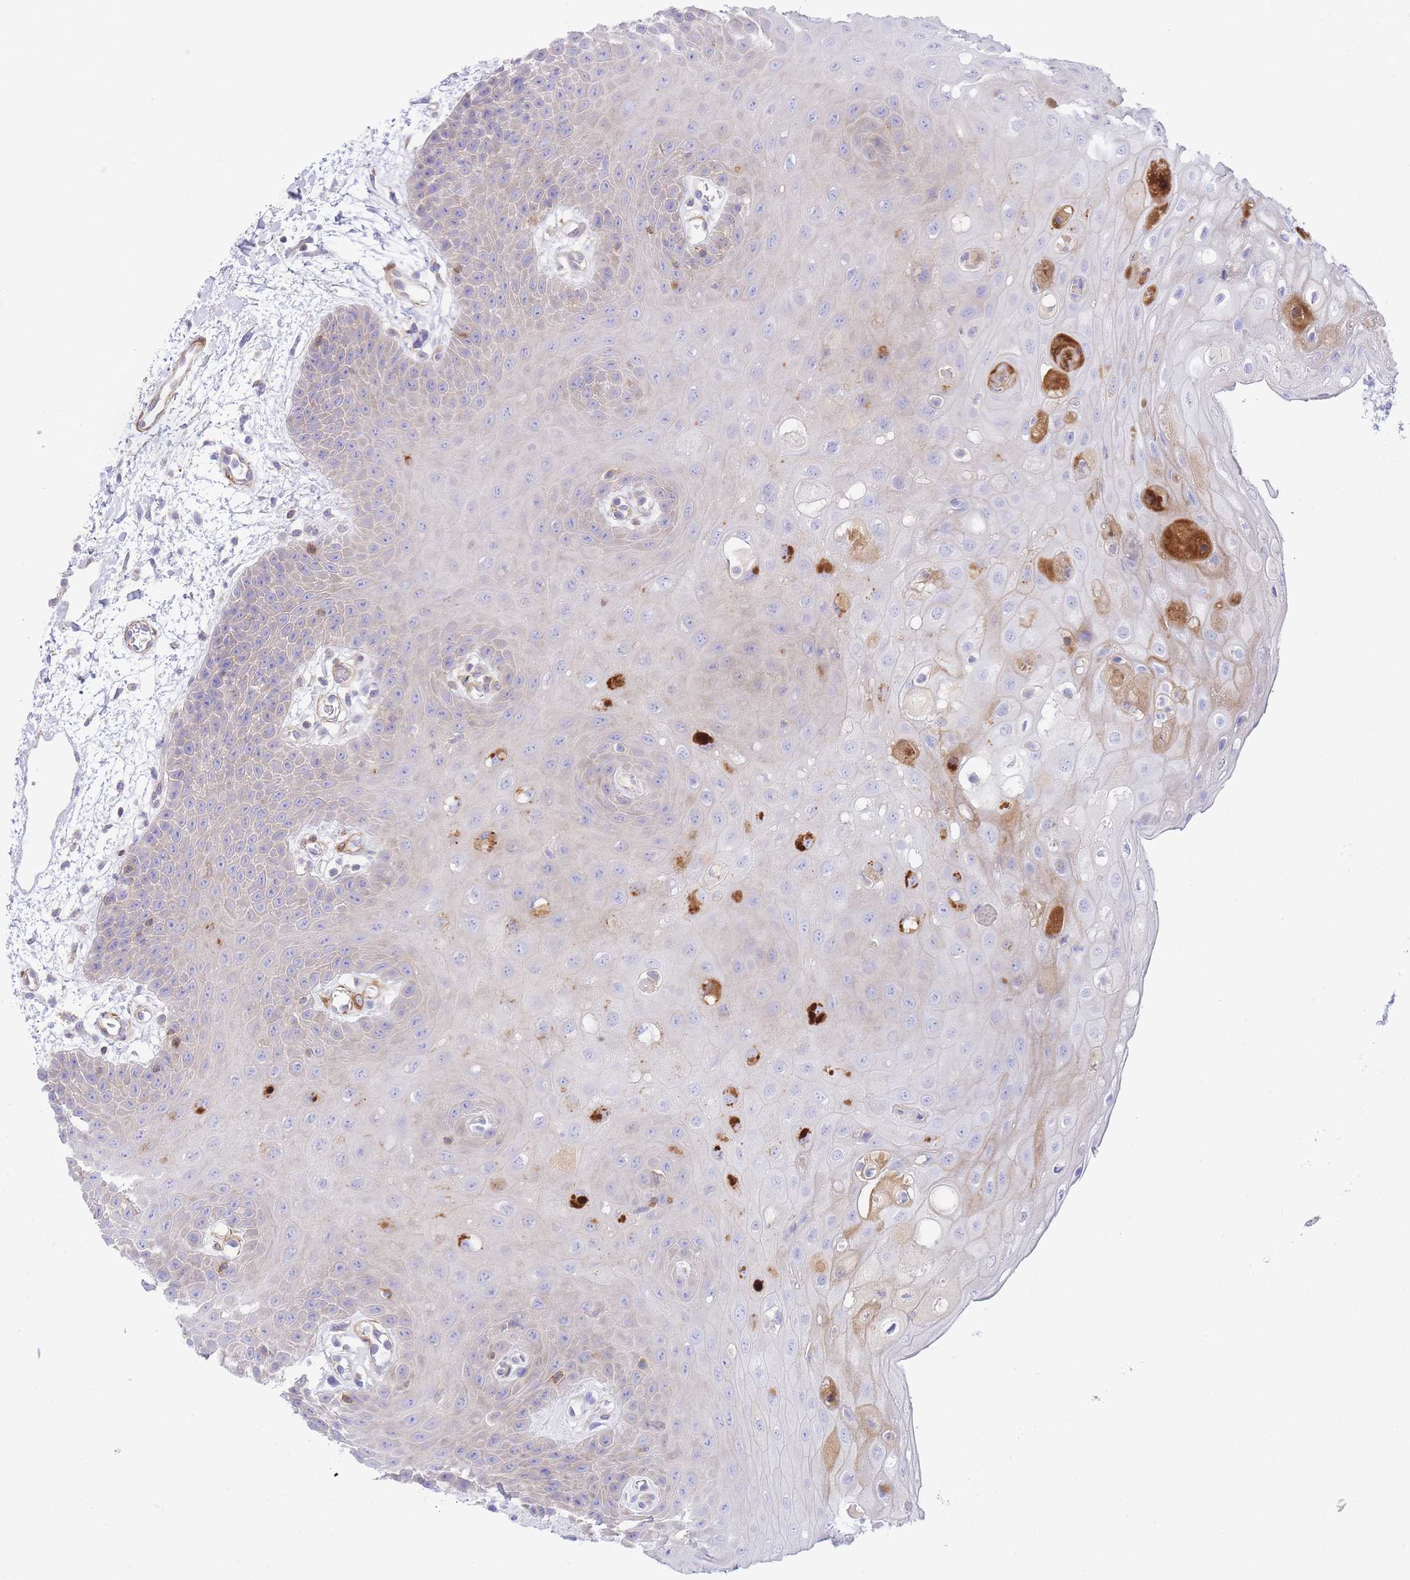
{"staining": {"intensity": "strong", "quantity": "<25%", "location": "cytoplasmic/membranous"}, "tissue": "oral mucosa", "cell_type": "Squamous epithelial cells", "image_type": "normal", "snomed": [{"axis": "morphology", "description": "Normal tissue, NOS"}, {"axis": "topography", "description": "Oral tissue"}, {"axis": "topography", "description": "Tounge, NOS"}], "caption": "Immunohistochemistry photomicrograph of unremarkable human oral mucosa stained for a protein (brown), which demonstrates medium levels of strong cytoplasmic/membranous expression in approximately <25% of squamous epithelial cells.", "gene": "FBN3", "patient": {"sex": "female", "age": 59}}